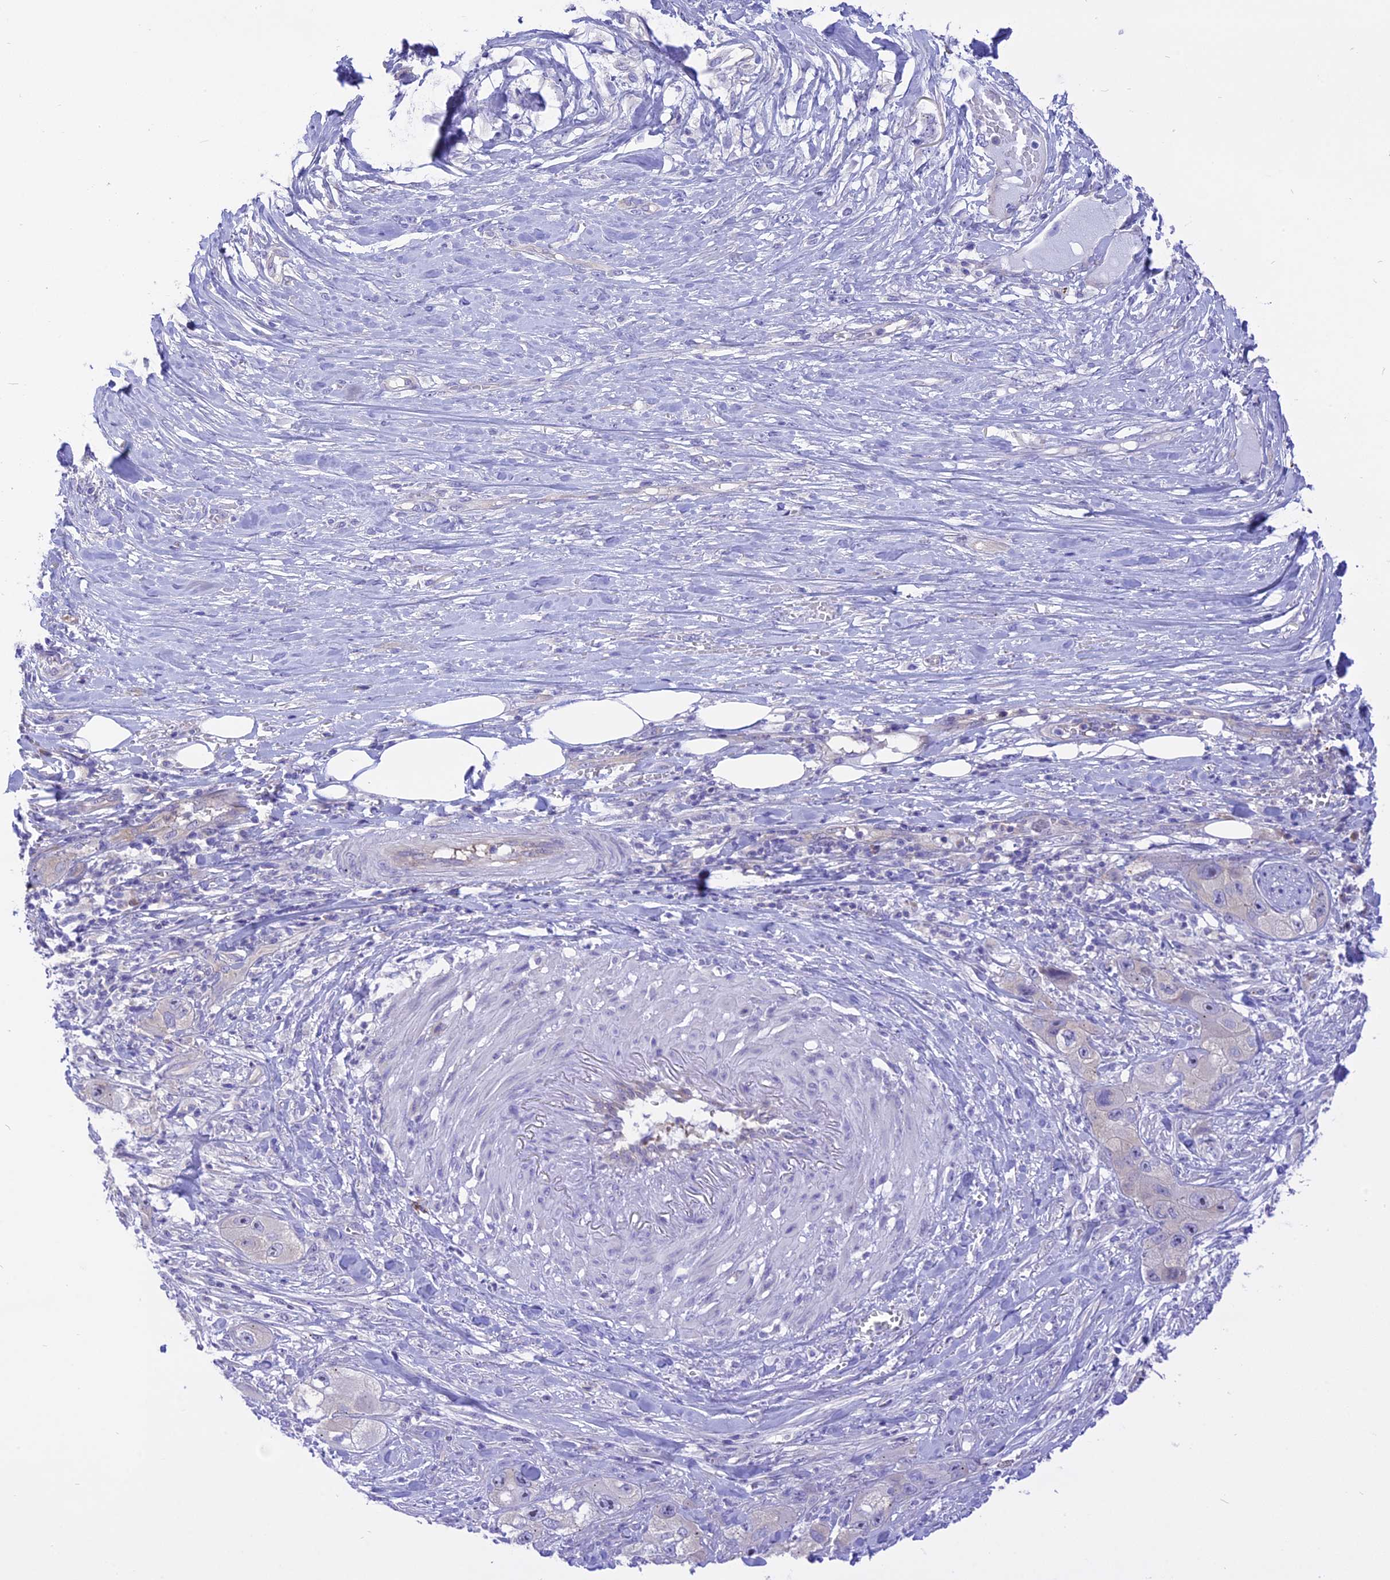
{"staining": {"intensity": "negative", "quantity": "none", "location": "none"}, "tissue": "skin cancer", "cell_type": "Tumor cells", "image_type": "cancer", "snomed": [{"axis": "morphology", "description": "Squamous cell carcinoma, NOS"}, {"axis": "topography", "description": "Skin"}, {"axis": "topography", "description": "Subcutis"}], "caption": "The photomicrograph exhibits no significant expression in tumor cells of squamous cell carcinoma (skin). (Brightfield microscopy of DAB (3,3'-diaminobenzidine) immunohistochemistry at high magnification).", "gene": "DCAF16", "patient": {"sex": "male", "age": 73}}